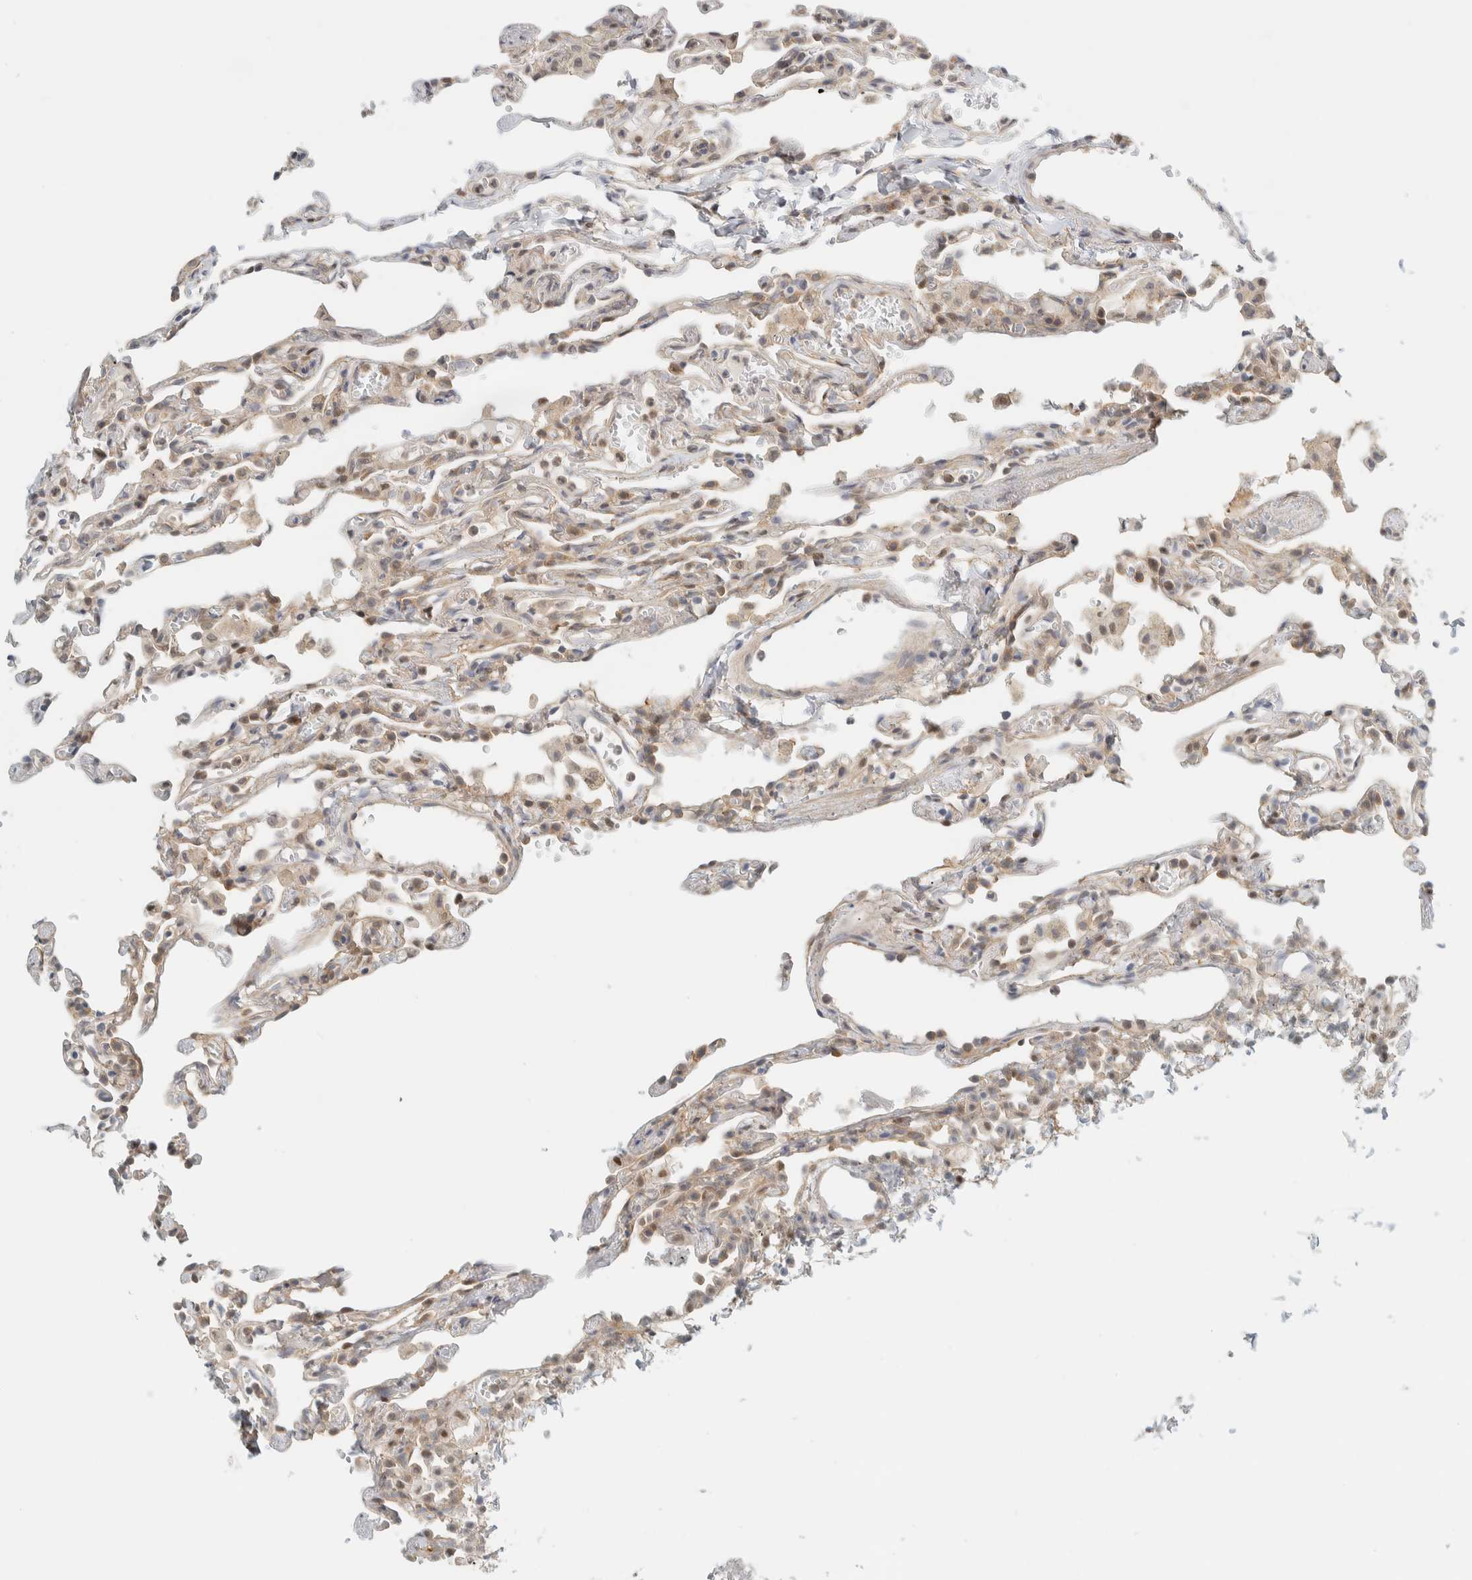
{"staining": {"intensity": "weak", "quantity": "25%-75%", "location": "cytoplasmic/membranous,nuclear"}, "tissue": "lung", "cell_type": "Alveolar cells", "image_type": "normal", "snomed": [{"axis": "morphology", "description": "Normal tissue, NOS"}, {"axis": "topography", "description": "Lung"}], "caption": "Weak cytoplasmic/membranous,nuclear expression for a protein is identified in about 25%-75% of alveolar cells of unremarkable lung using IHC.", "gene": "TFE3", "patient": {"sex": "male", "age": 21}}